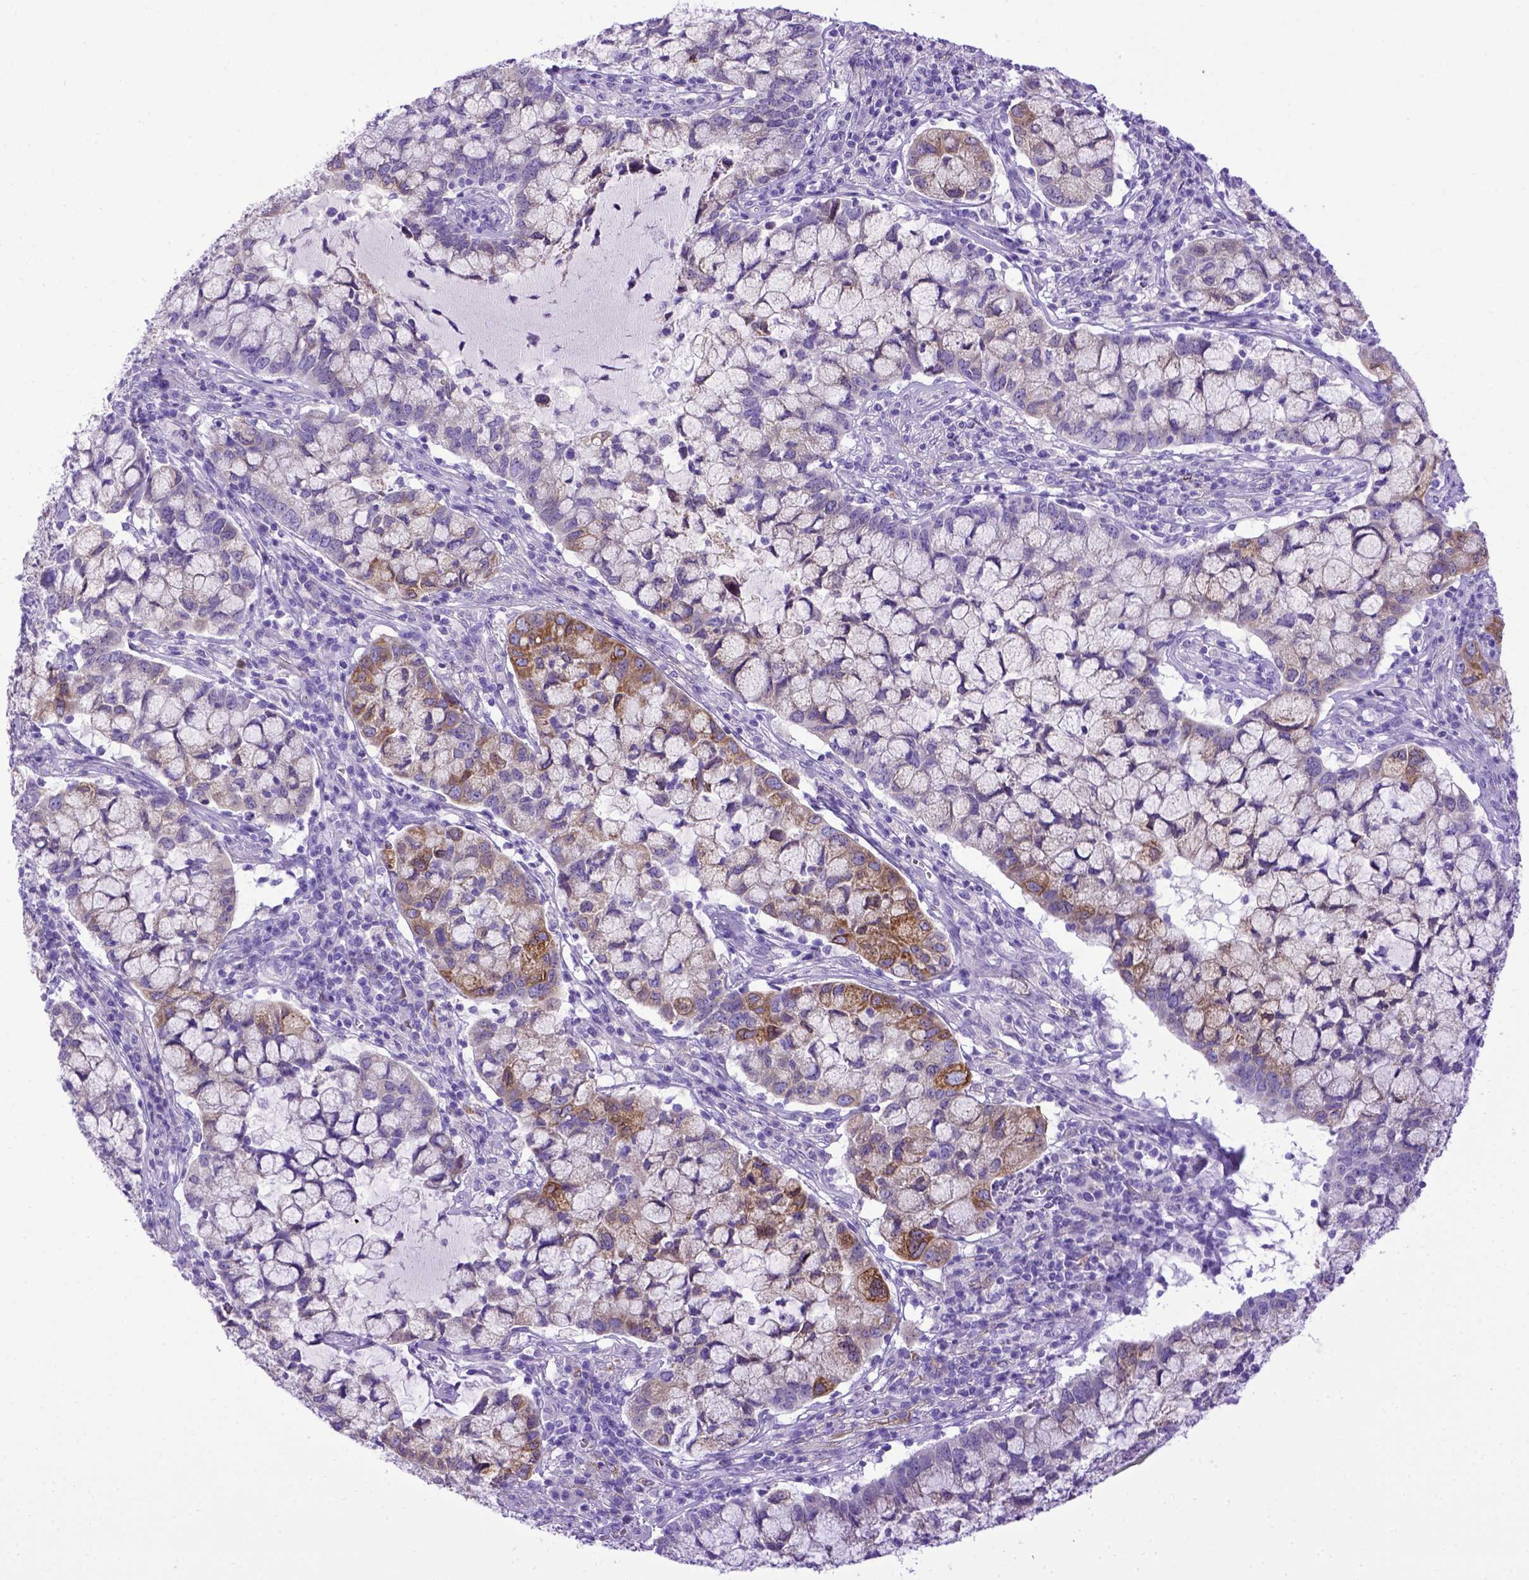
{"staining": {"intensity": "moderate", "quantity": "<25%", "location": "cytoplasmic/membranous"}, "tissue": "cervical cancer", "cell_type": "Tumor cells", "image_type": "cancer", "snomed": [{"axis": "morphology", "description": "Adenocarcinoma, NOS"}, {"axis": "topography", "description": "Cervix"}], "caption": "Cervical adenocarcinoma stained for a protein shows moderate cytoplasmic/membranous positivity in tumor cells. (Stains: DAB (3,3'-diaminobenzidine) in brown, nuclei in blue, Microscopy: brightfield microscopy at high magnification).", "gene": "PTGES", "patient": {"sex": "female", "age": 40}}